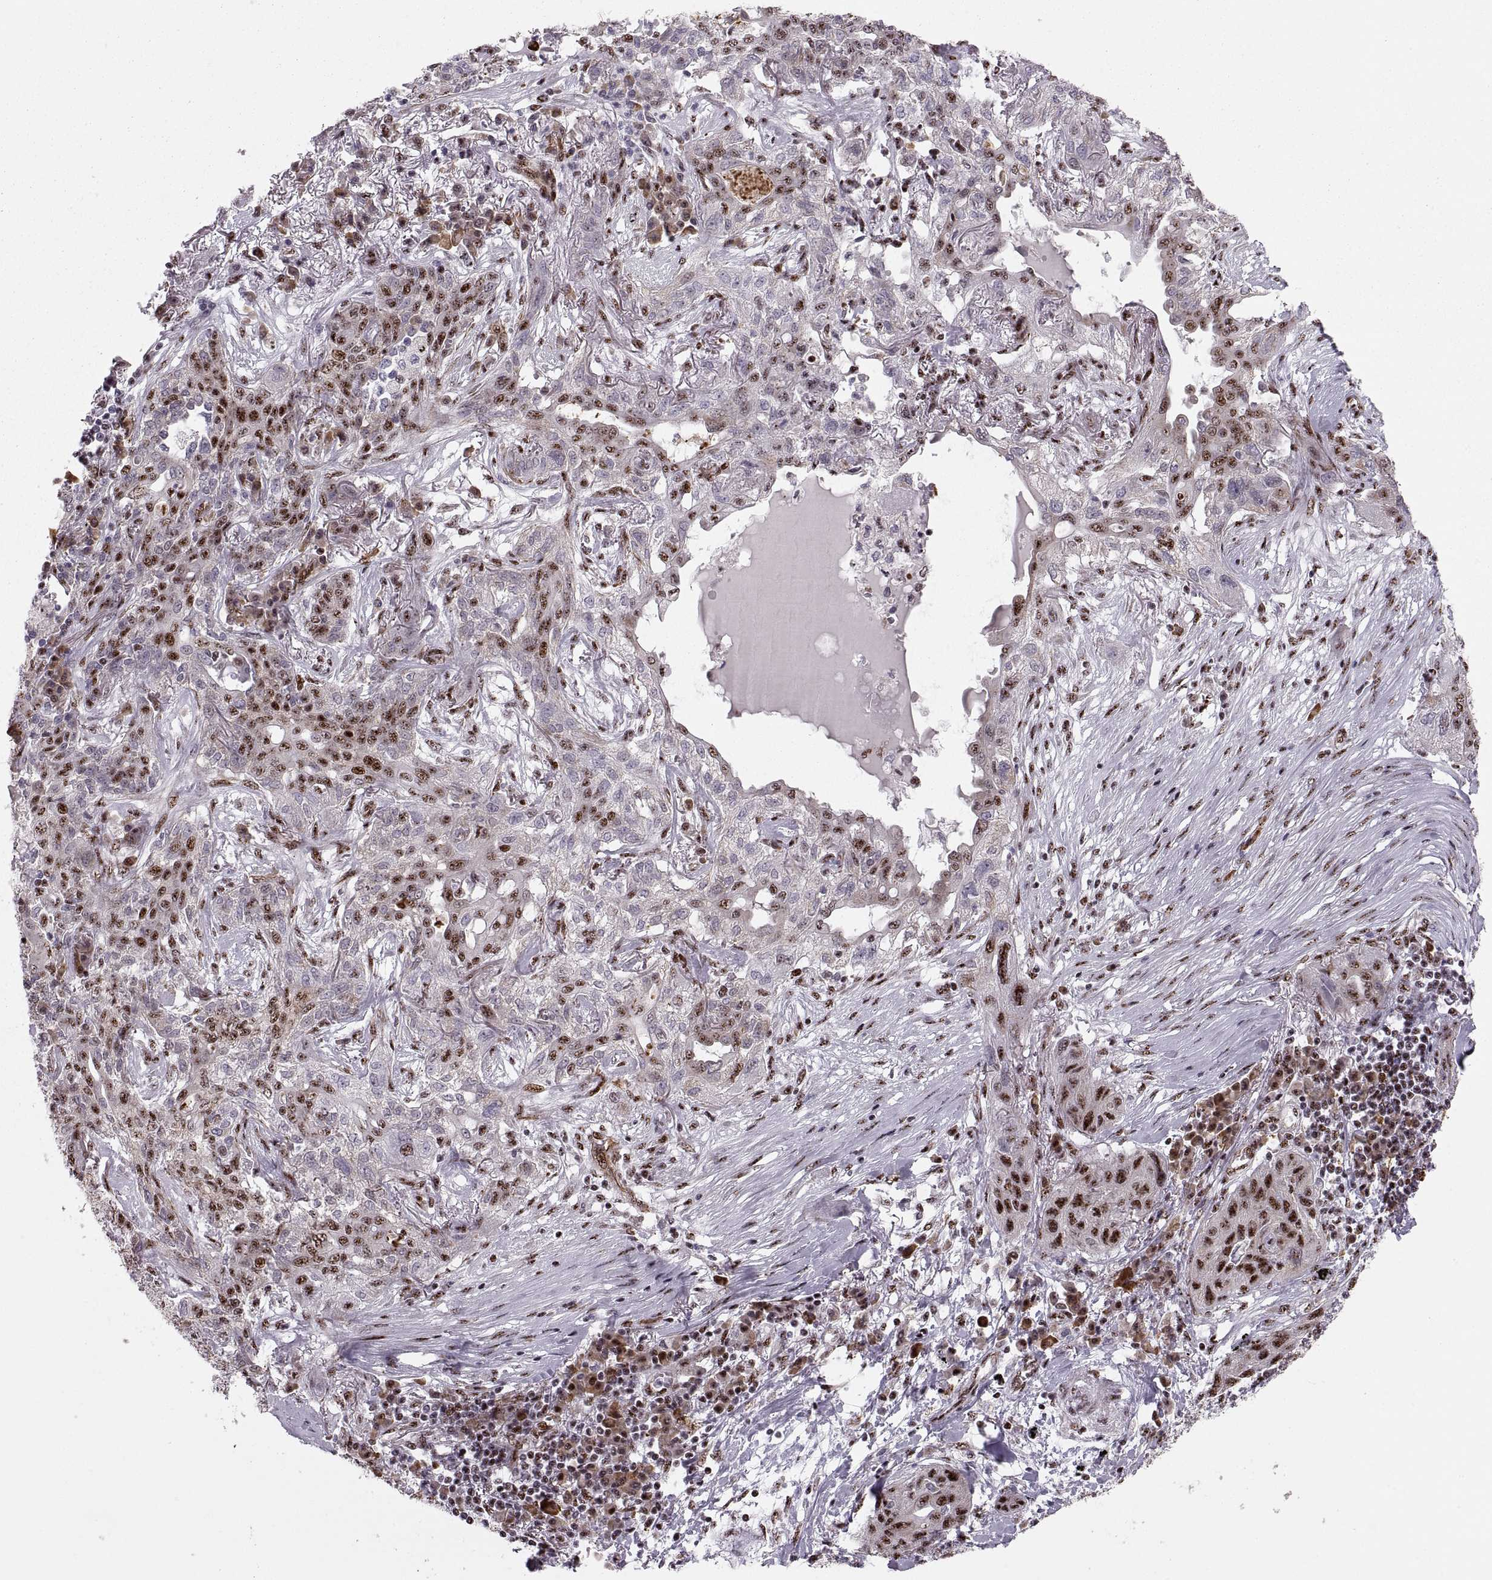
{"staining": {"intensity": "strong", "quantity": ">75%", "location": "nuclear"}, "tissue": "lung cancer", "cell_type": "Tumor cells", "image_type": "cancer", "snomed": [{"axis": "morphology", "description": "Squamous cell carcinoma, NOS"}, {"axis": "topography", "description": "Lung"}], "caption": "A high-resolution photomicrograph shows IHC staining of lung cancer, which shows strong nuclear staining in approximately >75% of tumor cells.", "gene": "ZCCHC17", "patient": {"sex": "female", "age": 70}}